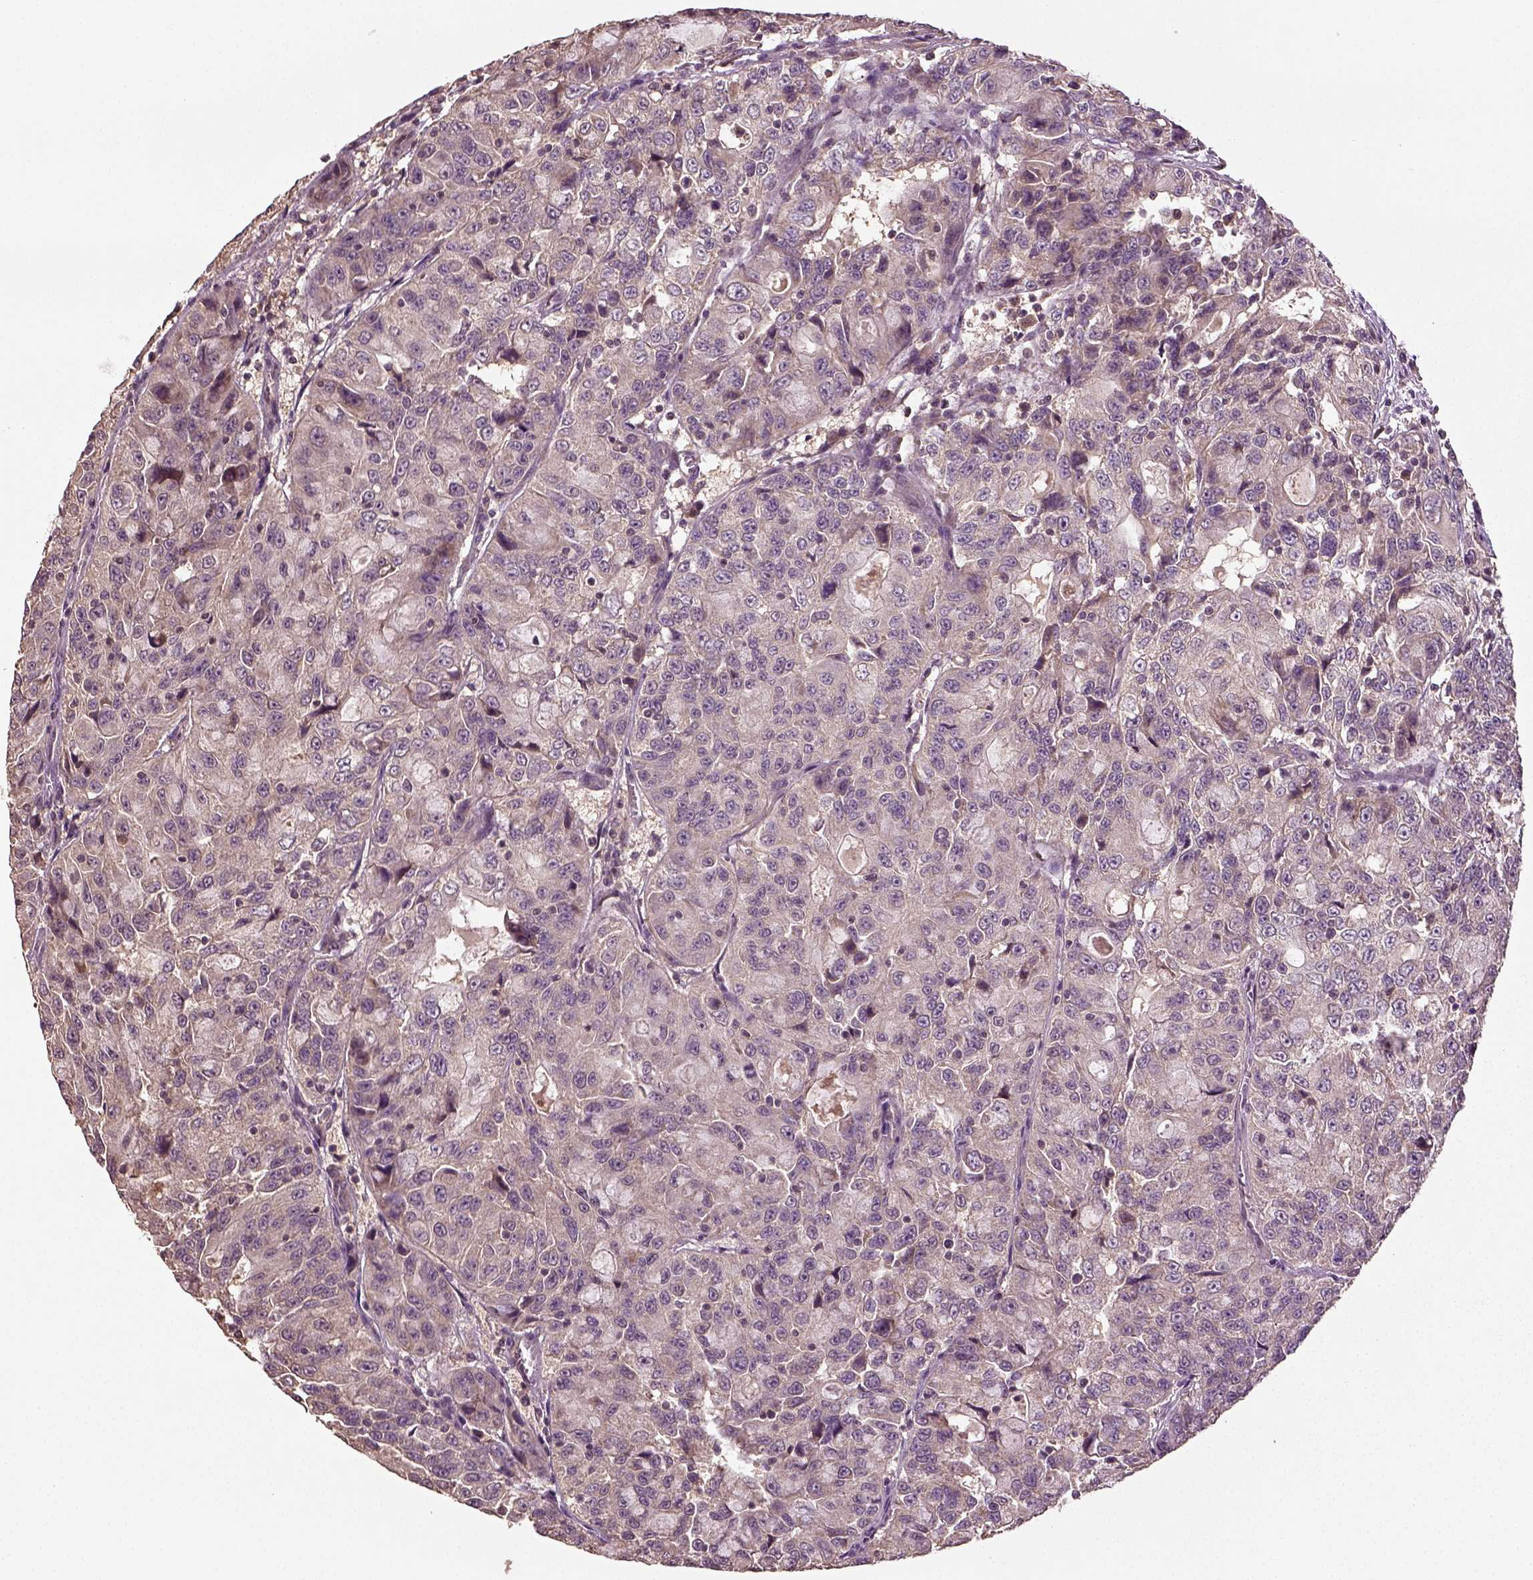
{"staining": {"intensity": "negative", "quantity": "none", "location": "none"}, "tissue": "urothelial cancer", "cell_type": "Tumor cells", "image_type": "cancer", "snomed": [{"axis": "morphology", "description": "Urothelial carcinoma, NOS"}, {"axis": "morphology", "description": "Urothelial carcinoma, High grade"}, {"axis": "topography", "description": "Urinary bladder"}], "caption": "This is an immunohistochemistry (IHC) histopathology image of urothelial cancer. There is no staining in tumor cells.", "gene": "ERV3-1", "patient": {"sex": "female", "age": 73}}